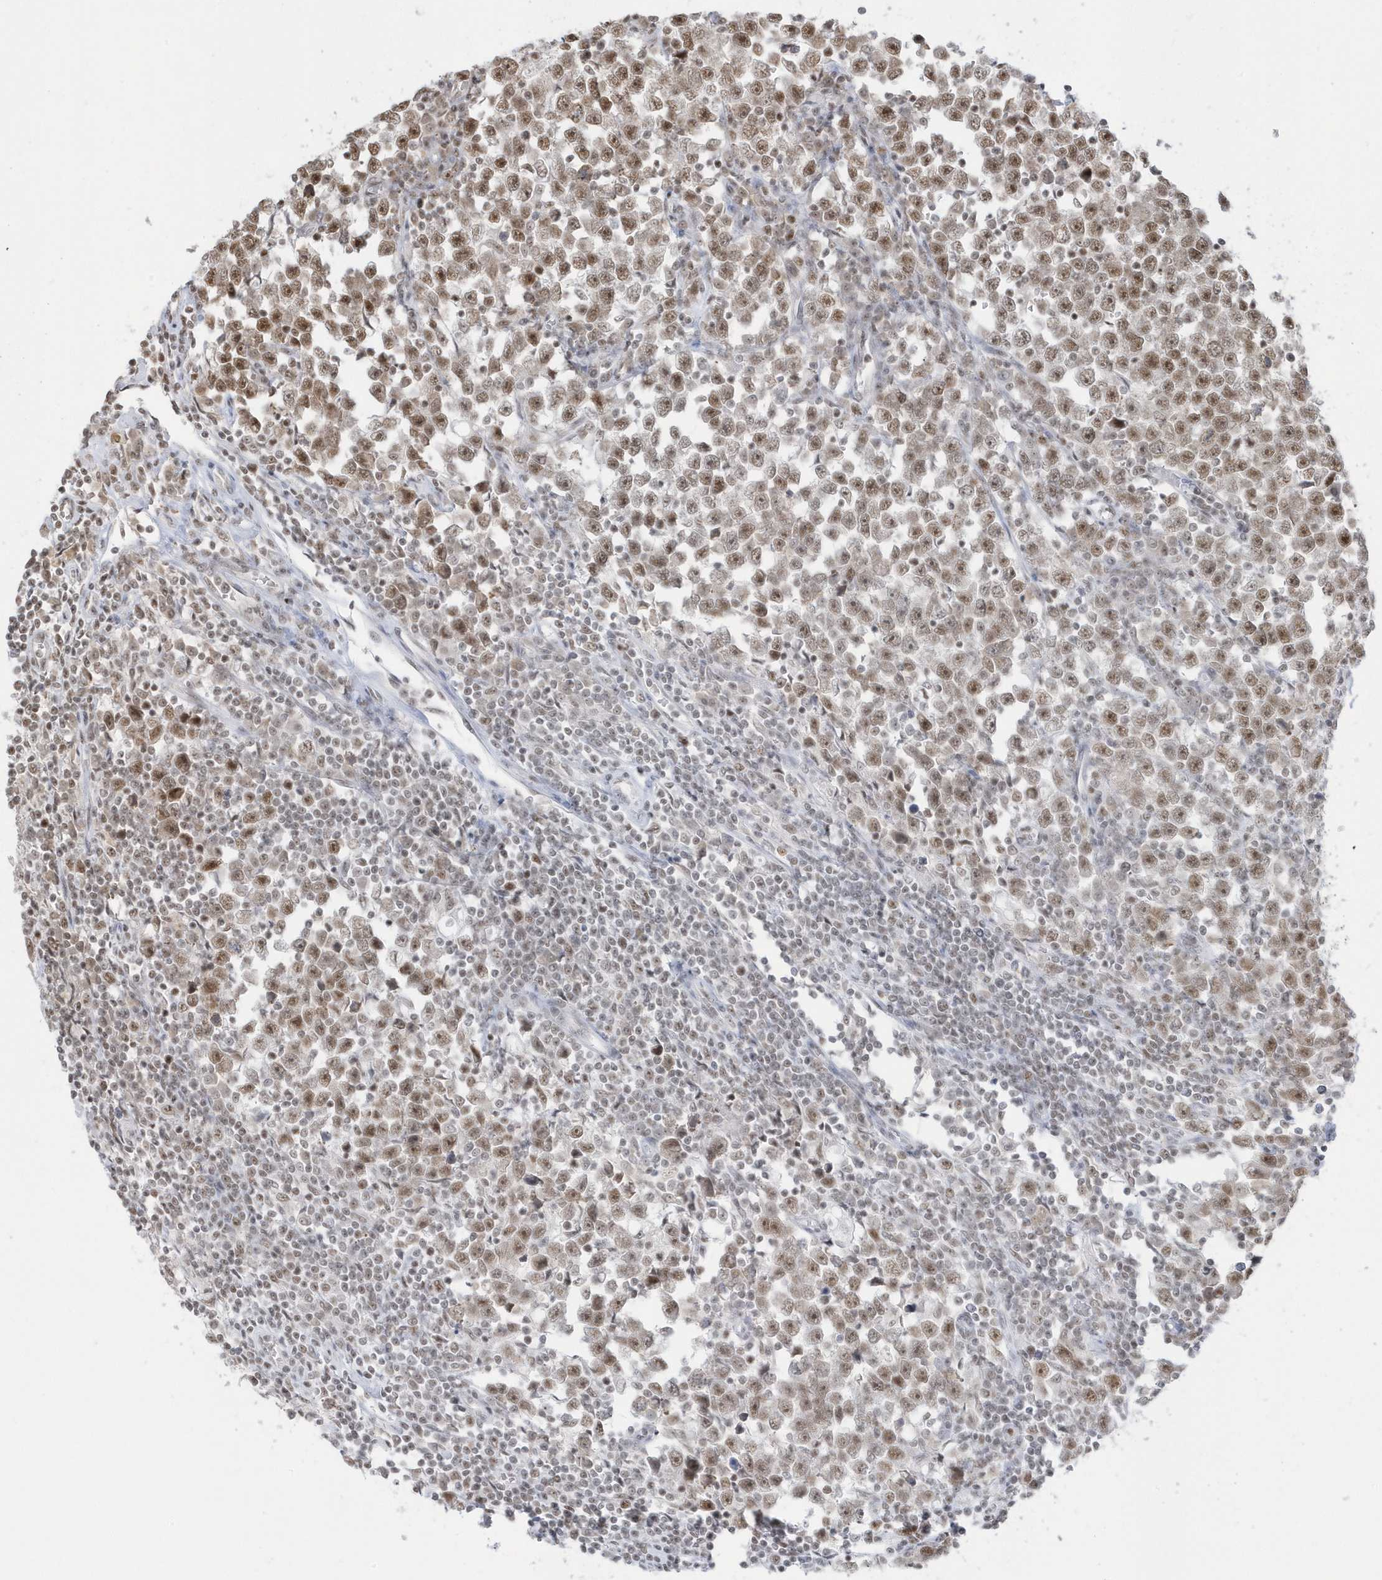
{"staining": {"intensity": "moderate", "quantity": "25%-75%", "location": "nuclear"}, "tissue": "testis cancer", "cell_type": "Tumor cells", "image_type": "cancer", "snomed": [{"axis": "morphology", "description": "Normal tissue, NOS"}, {"axis": "morphology", "description": "Seminoma, NOS"}, {"axis": "topography", "description": "Testis"}], "caption": "Immunohistochemical staining of human testis seminoma displays medium levels of moderate nuclear protein positivity in about 25%-75% of tumor cells.", "gene": "PPIL2", "patient": {"sex": "male", "age": 43}}